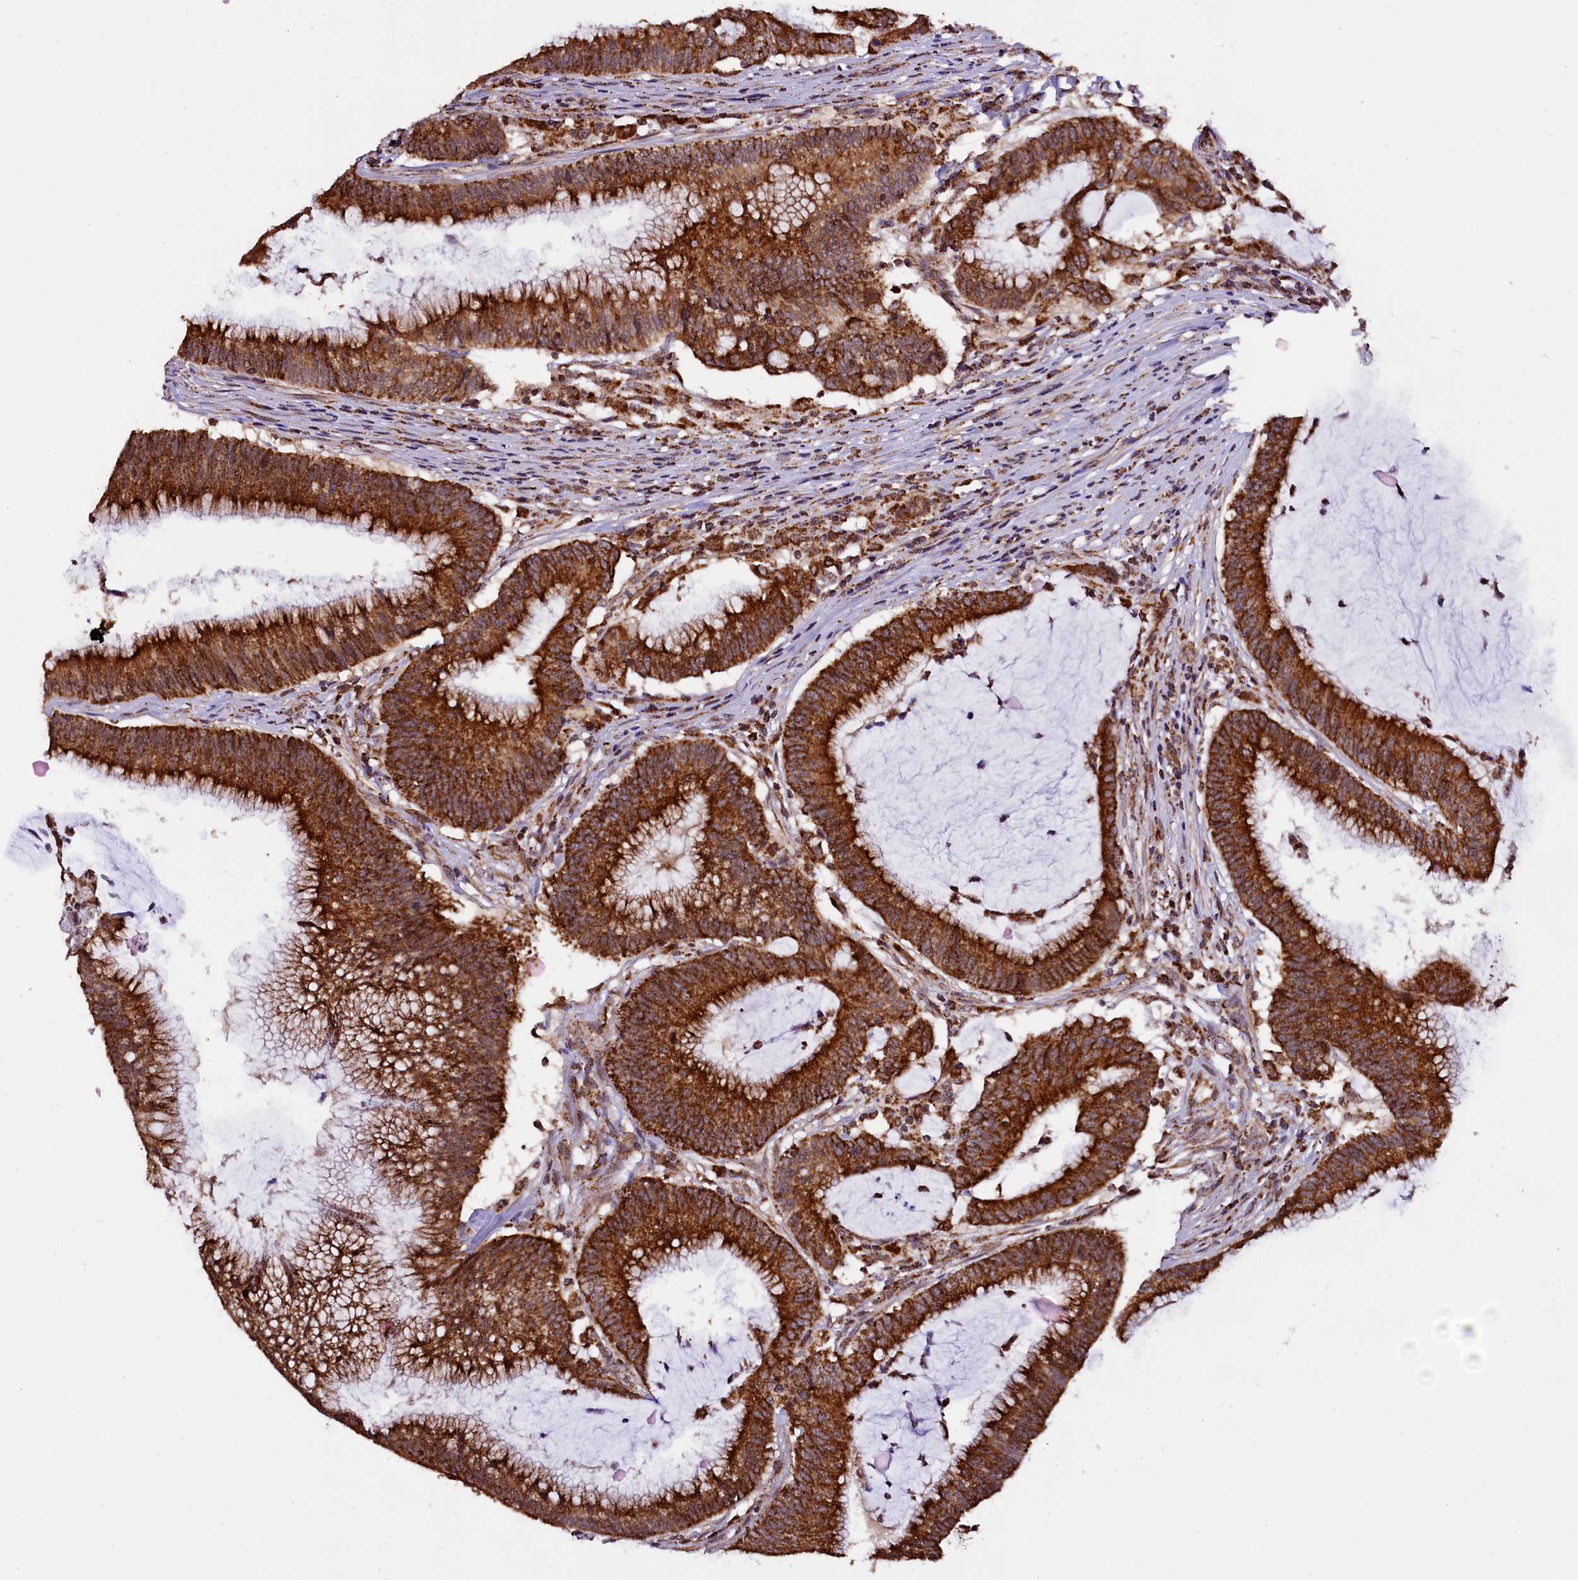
{"staining": {"intensity": "strong", "quantity": ">75%", "location": "cytoplasmic/membranous"}, "tissue": "colorectal cancer", "cell_type": "Tumor cells", "image_type": "cancer", "snomed": [{"axis": "morphology", "description": "Adenocarcinoma, NOS"}, {"axis": "topography", "description": "Rectum"}], "caption": "Colorectal adenocarcinoma tissue displays strong cytoplasmic/membranous staining in approximately >75% of tumor cells", "gene": "KLC2", "patient": {"sex": "female", "age": 77}}